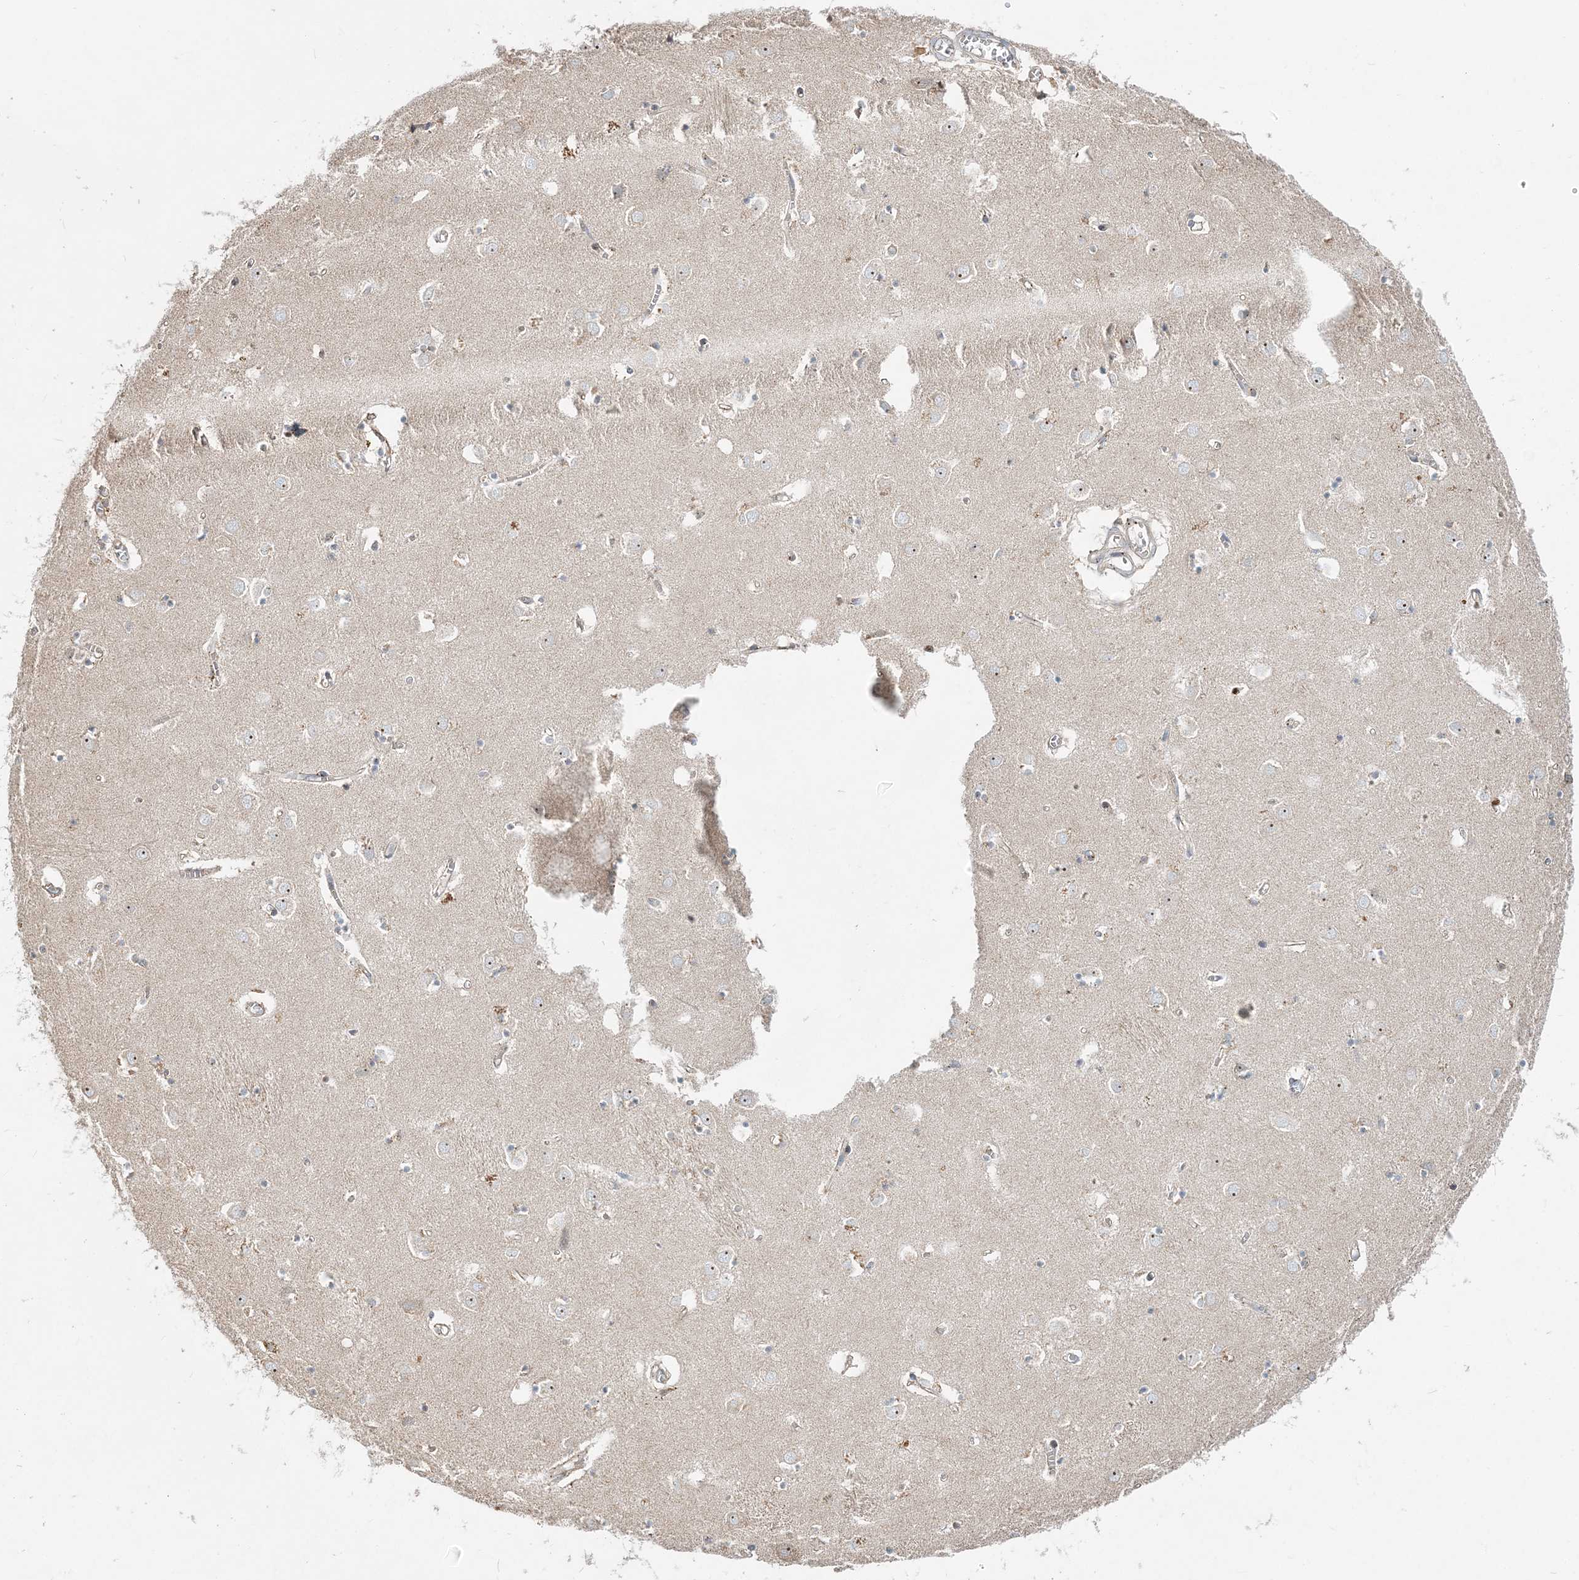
{"staining": {"intensity": "negative", "quantity": "none", "location": "none"}, "tissue": "caudate", "cell_type": "Glial cells", "image_type": "normal", "snomed": [{"axis": "morphology", "description": "Normal tissue, NOS"}, {"axis": "topography", "description": "Lateral ventricle wall"}], "caption": "IHC histopathology image of unremarkable caudate: caudate stained with DAB shows no significant protein expression in glial cells.", "gene": "CXXC5", "patient": {"sex": "male", "age": 70}}